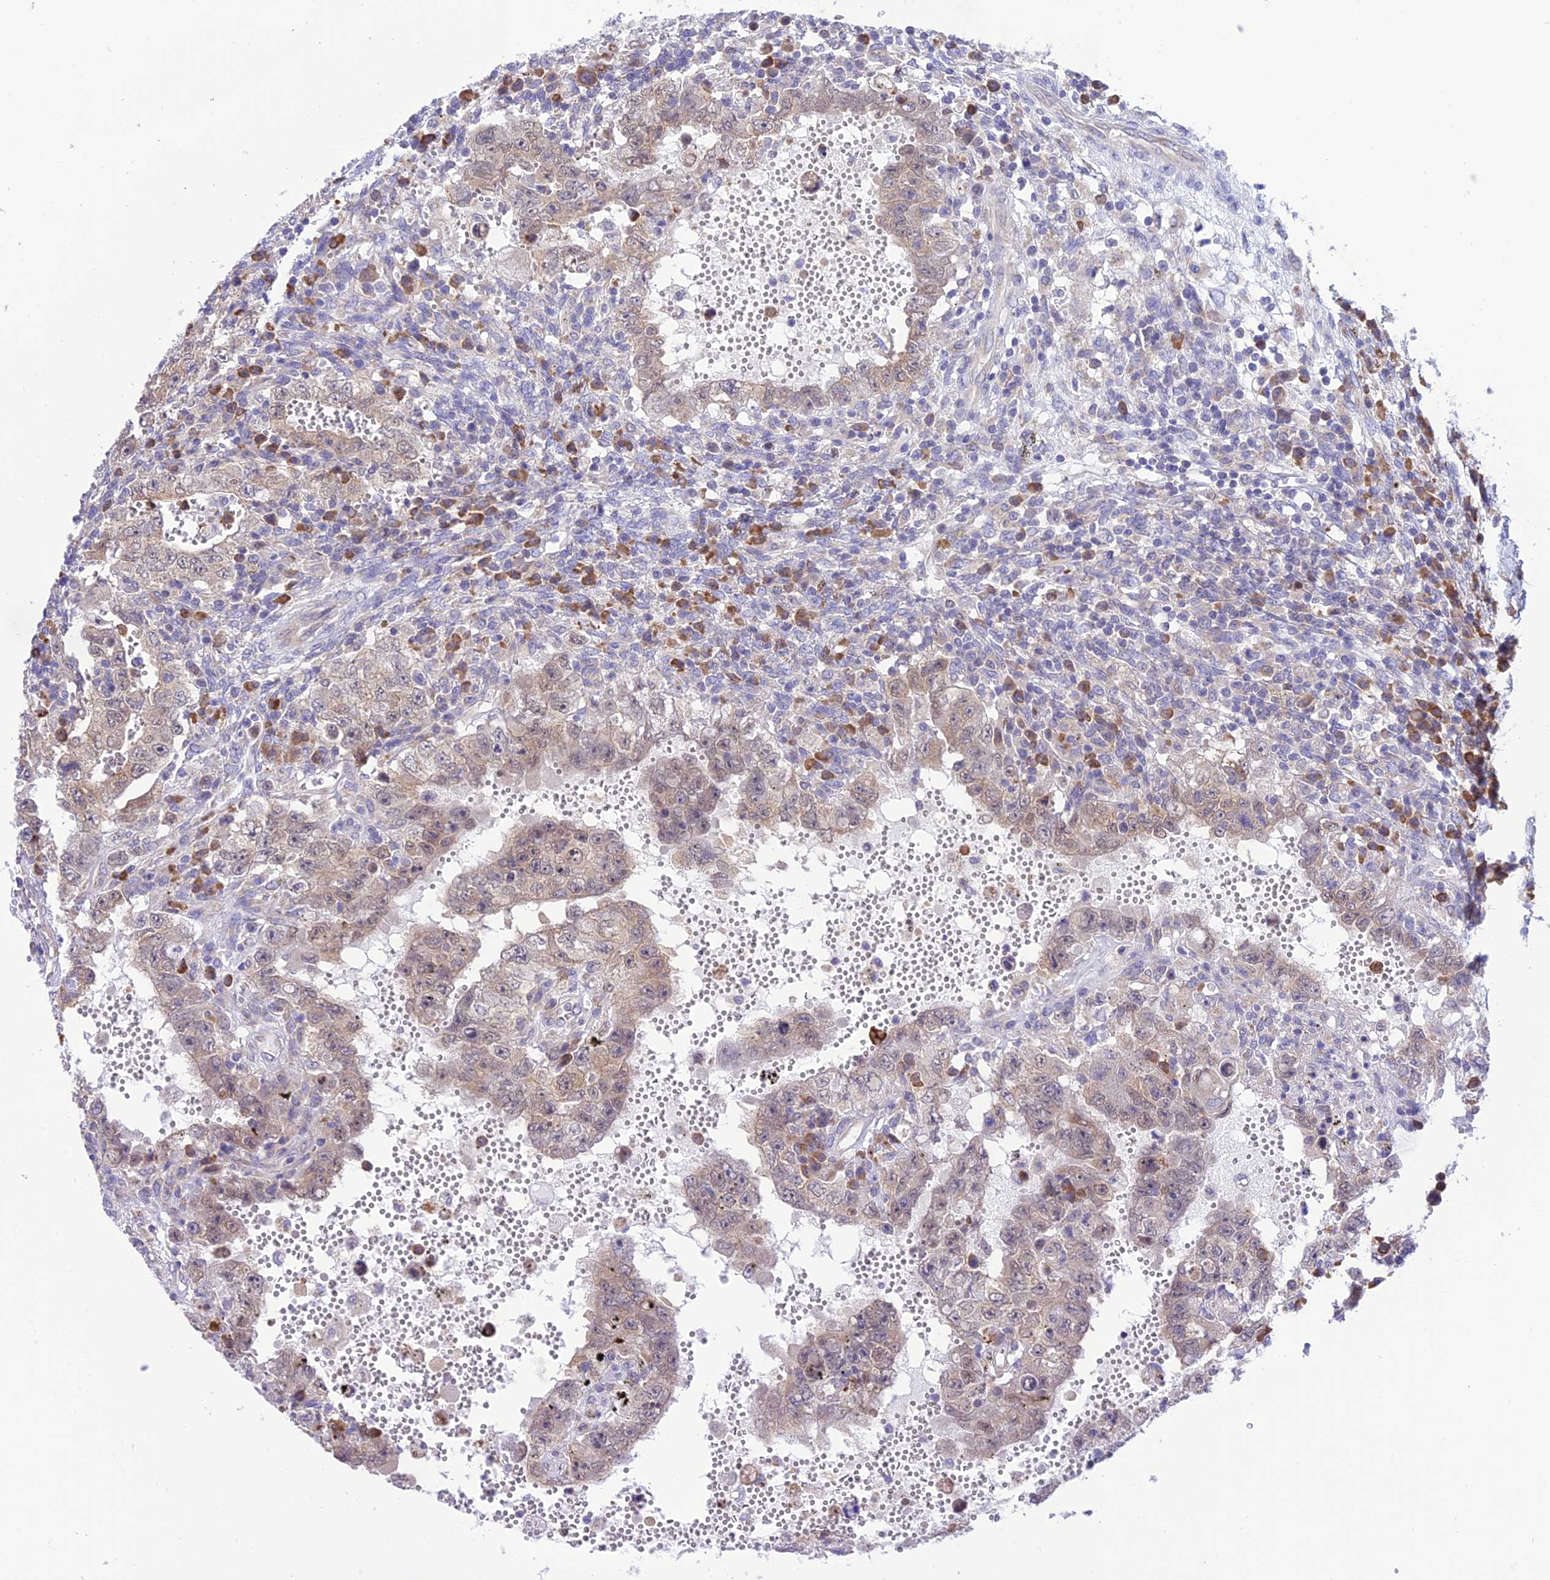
{"staining": {"intensity": "weak", "quantity": "<25%", "location": "cytoplasmic/membranous"}, "tissue": "testis cancer", "cell_type": "Tumor cells", "image_type": "cancer", "snomed": [{"axis": "morphology", "description": "Carcinoma, Embryonal, NOS"}, {"axis": "topography", "description": "Testis"}], "caption": "Histopathology image shows no significant protein expression in tumor cells of testis cancer (embryonal carcinoma).", "gene": "RNF126", "patient": {"sex": "male", "age": 26}}